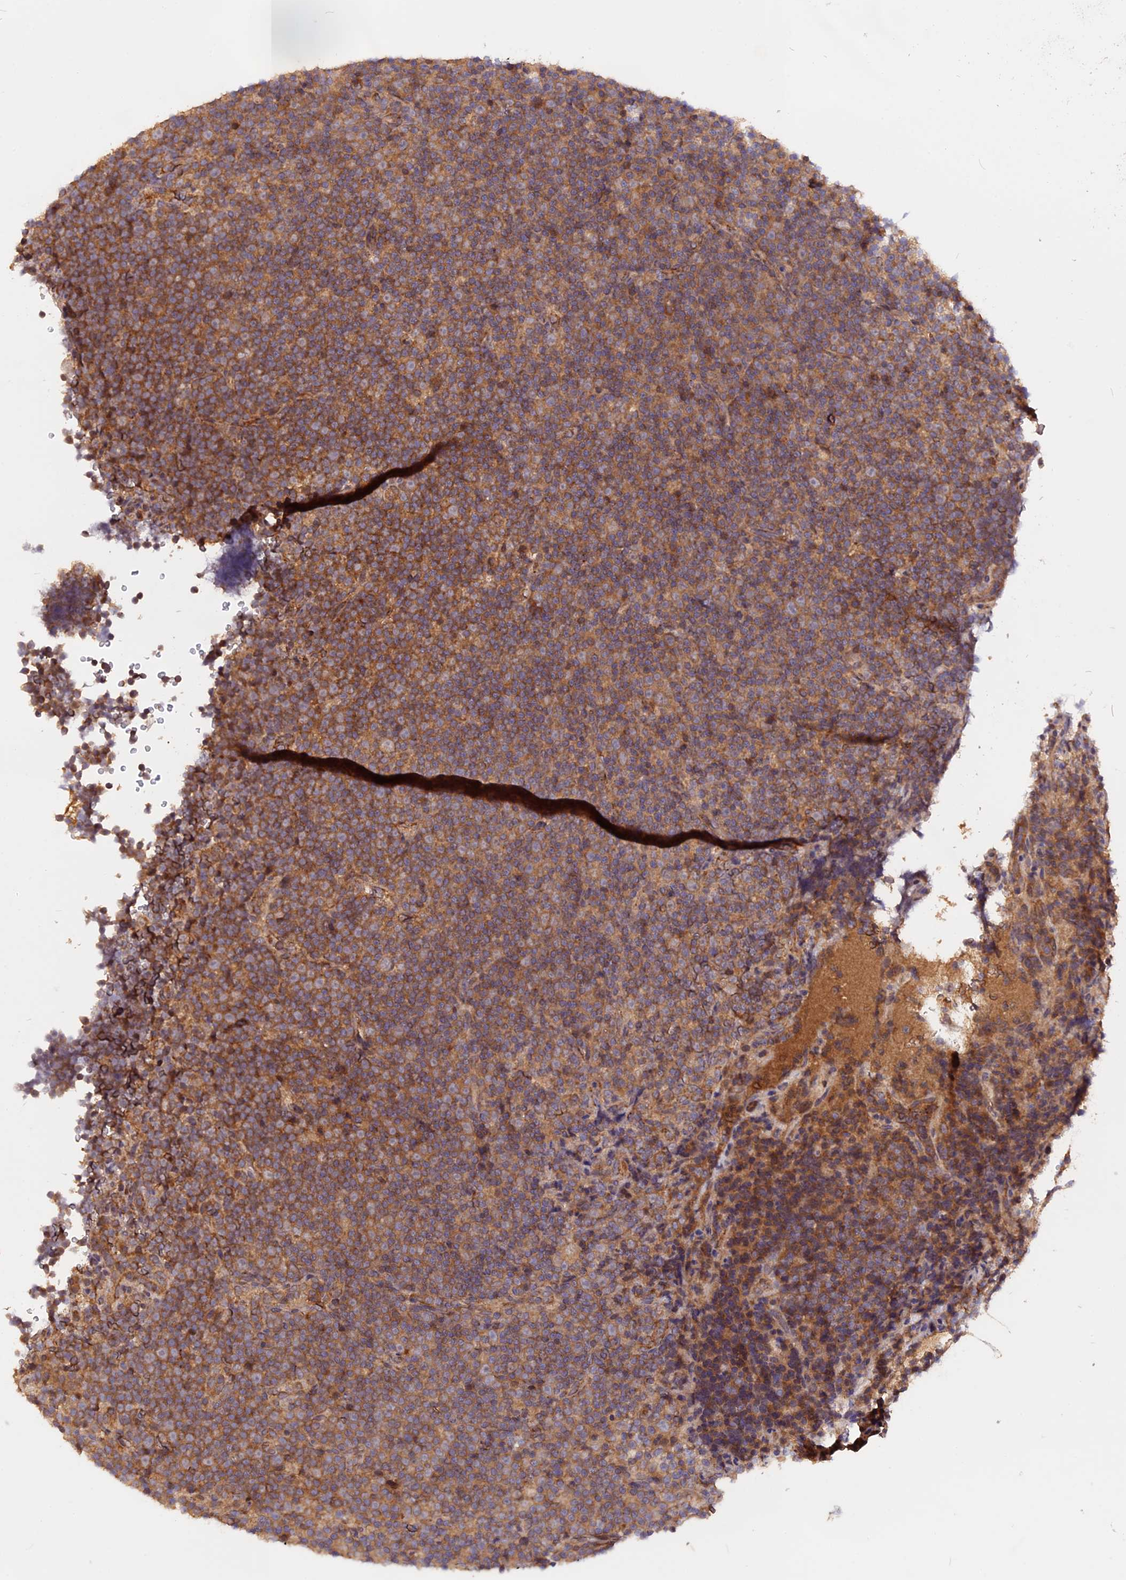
{"staining": {"intensity": "moderate", "quantity": ">75%", "location": "cytoplasmic/membranous"}, "tissue": "lymphoma", "cell_type": "Tumor cells", "image_type": "cancer", "snomed": [{"axis": "morphology", "description": "Malignant lymphoma, non-Hodgkin's type, Low grade"}, {"axis": "topography", "description": "Lymph node"}], "caption": "Tumor cells show medium levels of moderate cytoplasmic/membranous staining in approximately >75% of cells in low-grade malignant lymphoma, non-Hodgkin's type. Using DAB (3,3'-diaminobenzidine) (brown) and hematoxylin (blue) stains, captured at high magnification using brightfield microscopy.", "gene": "MARK4", "patient": {"sex": "female", "age": 67}}